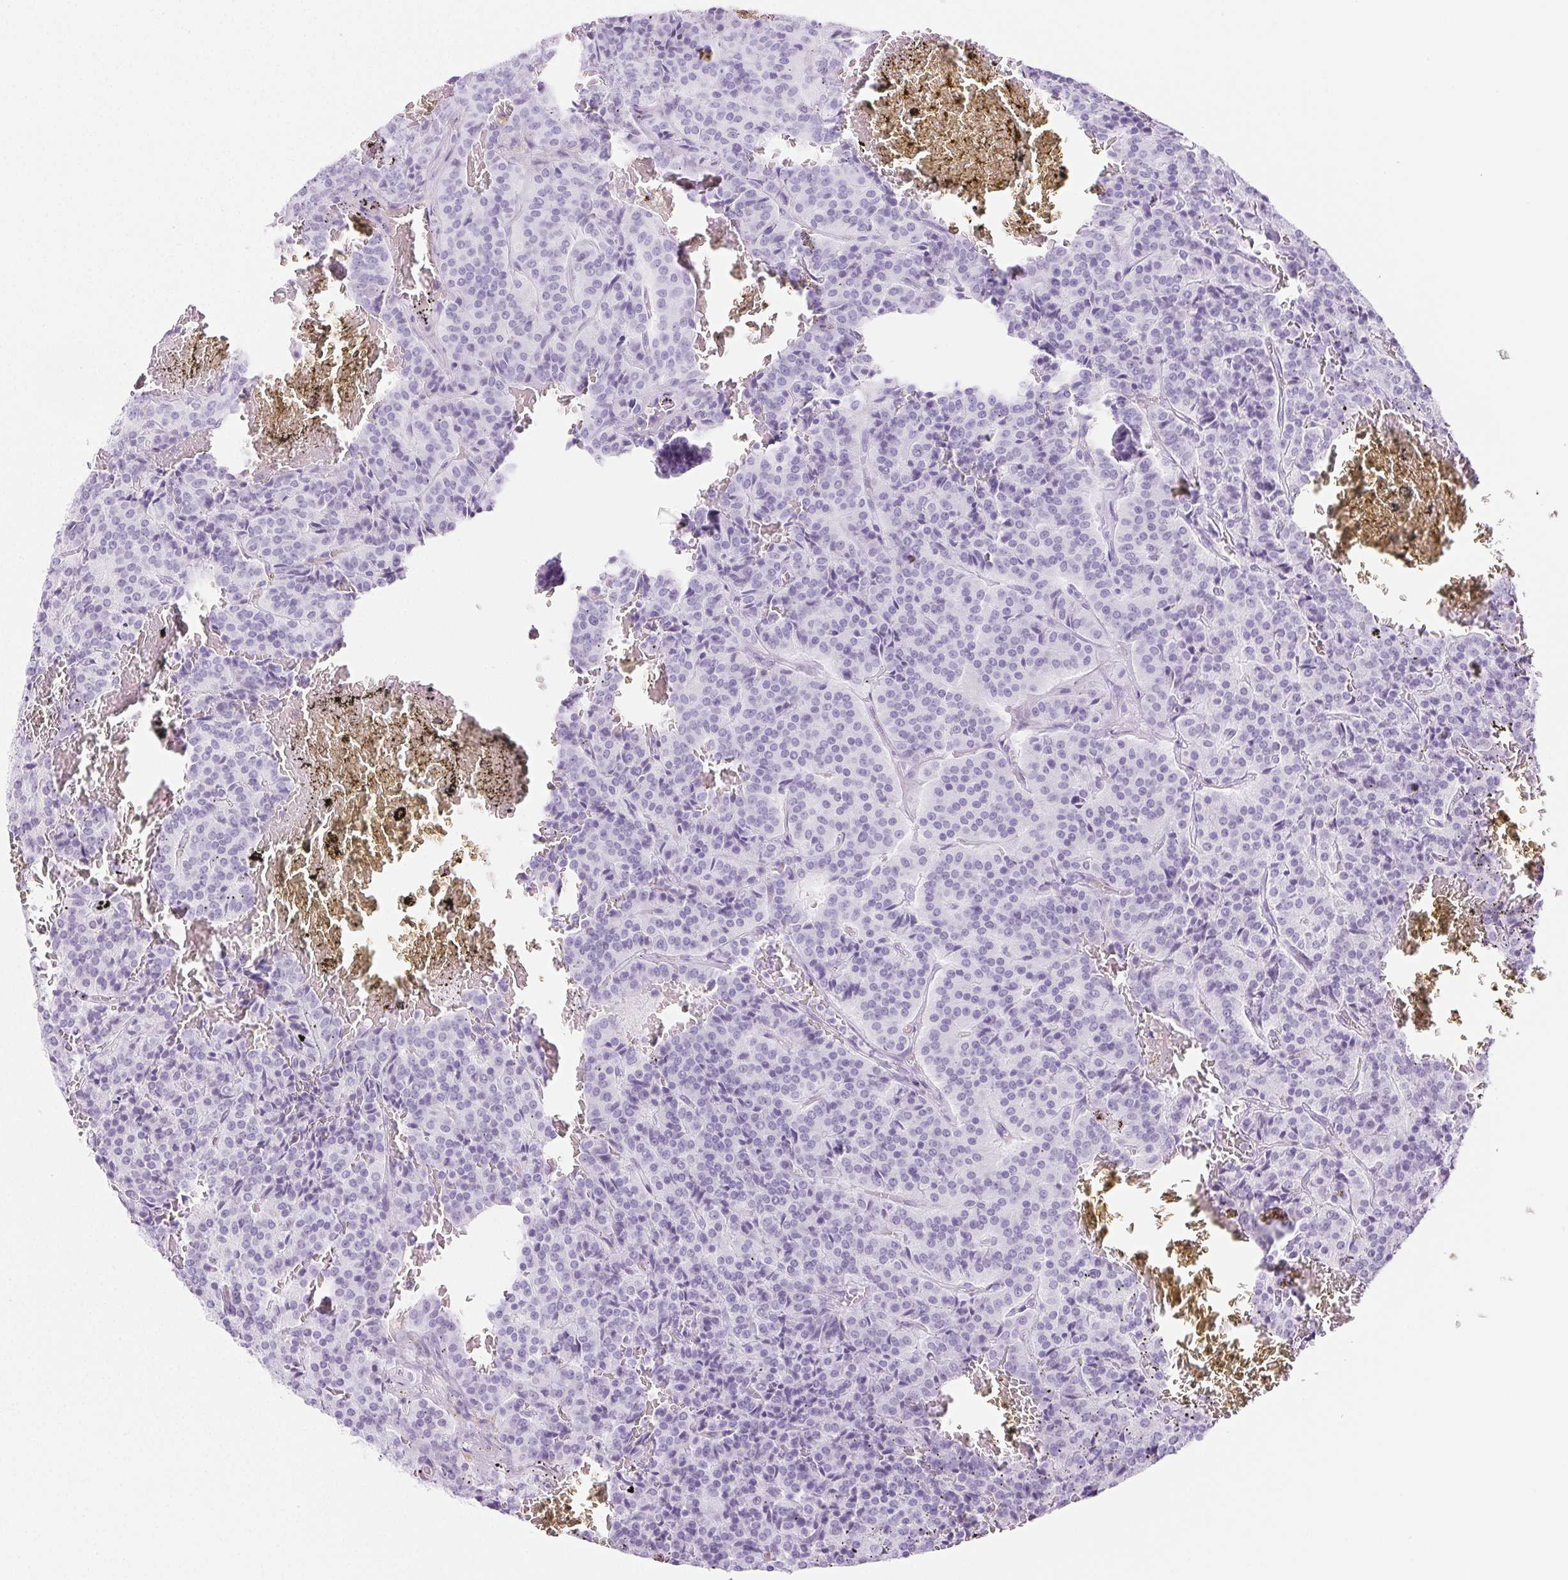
{"staining": {"intensity": "negative", "quantity": "none", "location": "none"}, "tissue": "carcinoid", "cell_type": "Tumor cells", "image_type": "cancer", "snomed": [{"axis": "morphology", "description": "Carcinoid, malignant, NOS"}, {"axis": "topography", "description": "Lung"}], "caption": "Protein analysis of malignant carcinoid reveals no significant expression in tumor cells. (DAB (3,3'-diaminobenzidine) immunohistochemistry with hematoxylin counter stain).", "gene": "PI3", "patient": {"sex": "male", "age": 70}}